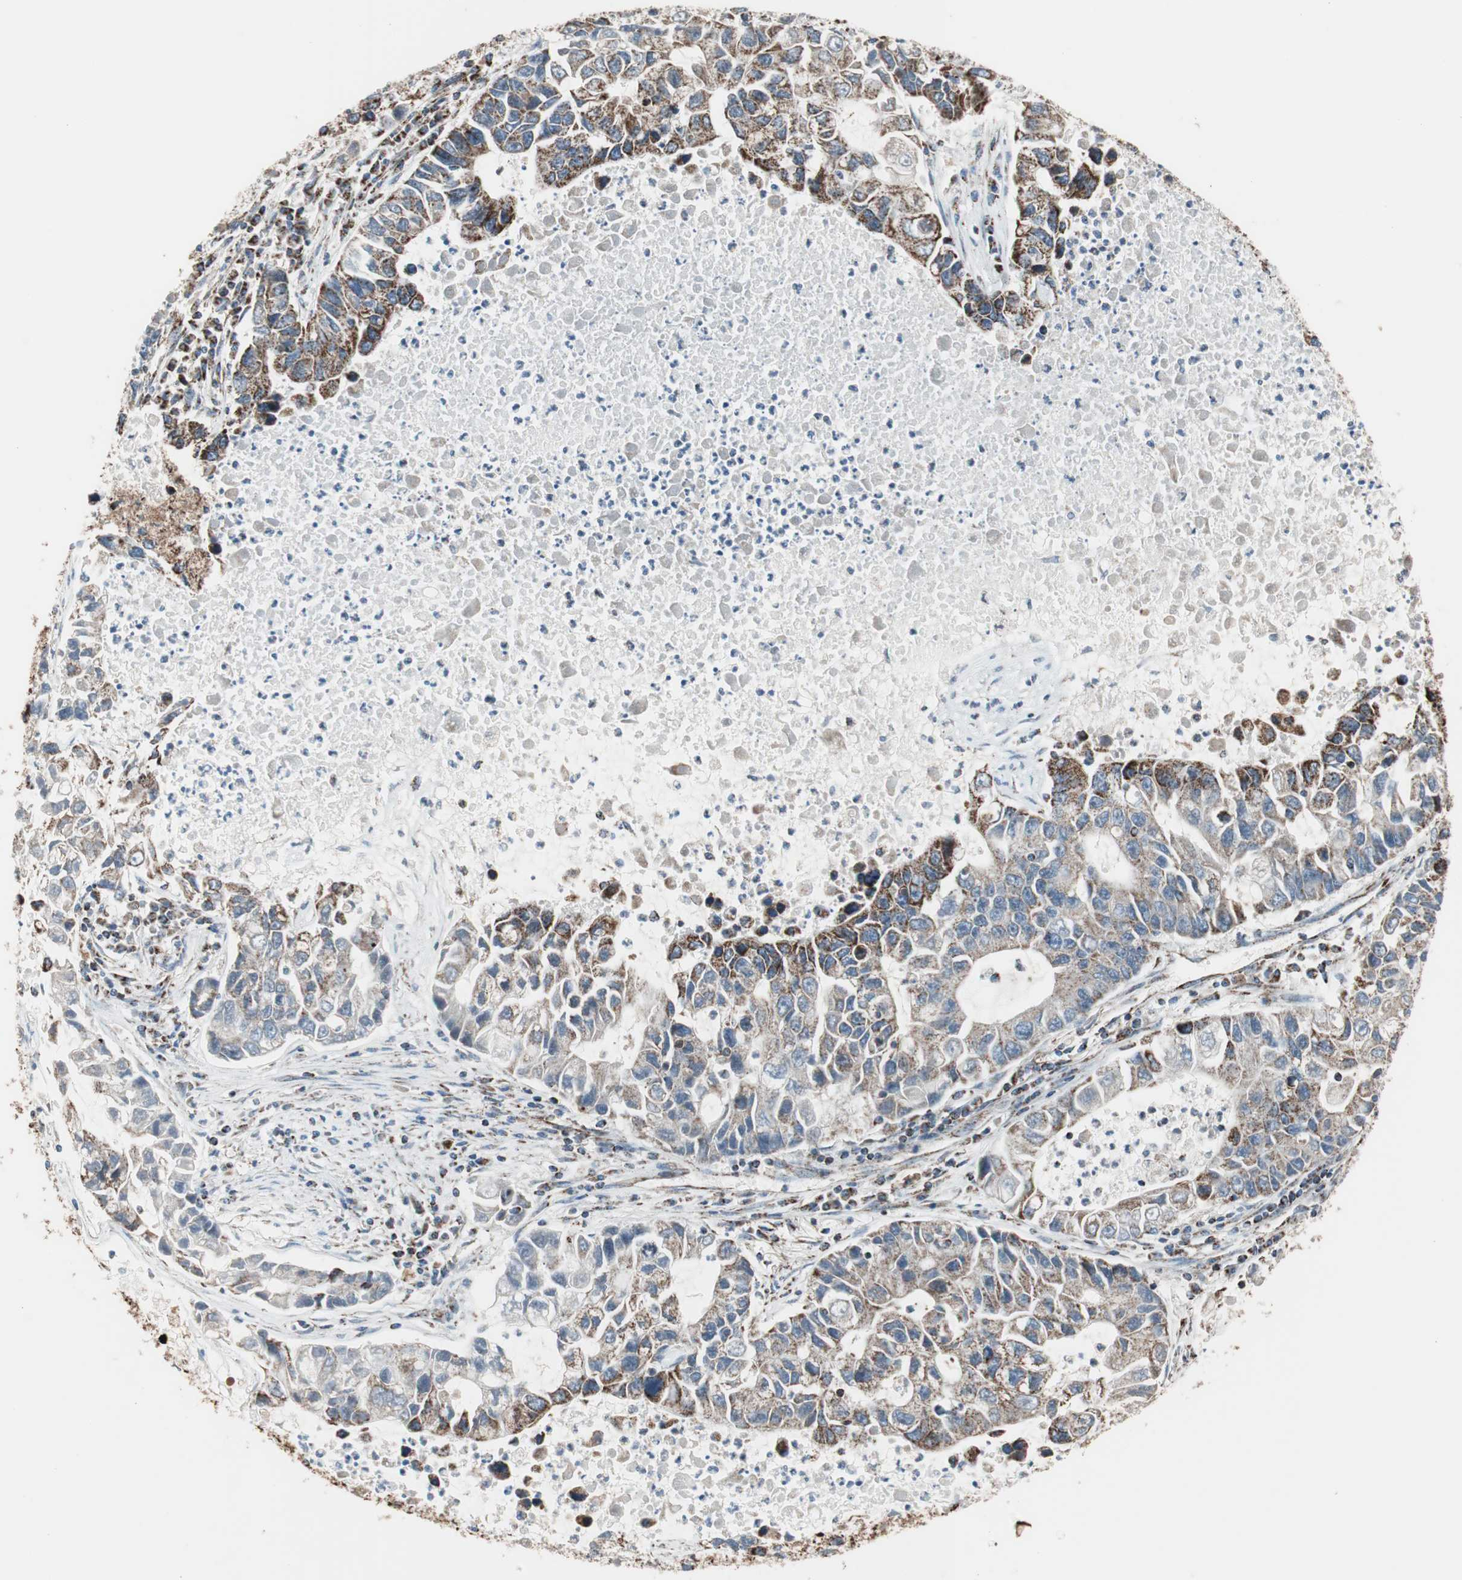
{"staining": {"intensity": "moderate", "quantity": "25%-75%", "location": "cytoplasmic/membranous"}, "tissue": "lung cancer", "cell_type": "Tumor cells", "image_type": "cancer", "snomed": [{"axis": "morphology", "description": "Adenocarcinoma, NOS"}, {"axis": "topography", "description": "Lung"}], "caption": "Approximately 25%-75% of tumor cells in lung cancer exhibit moderate cytoplasmic/membranous protein staining as visualized by brown immunohistochemical staining.", "gene": "PCSK4", "patient": {"sex": "female", "age": 51}}